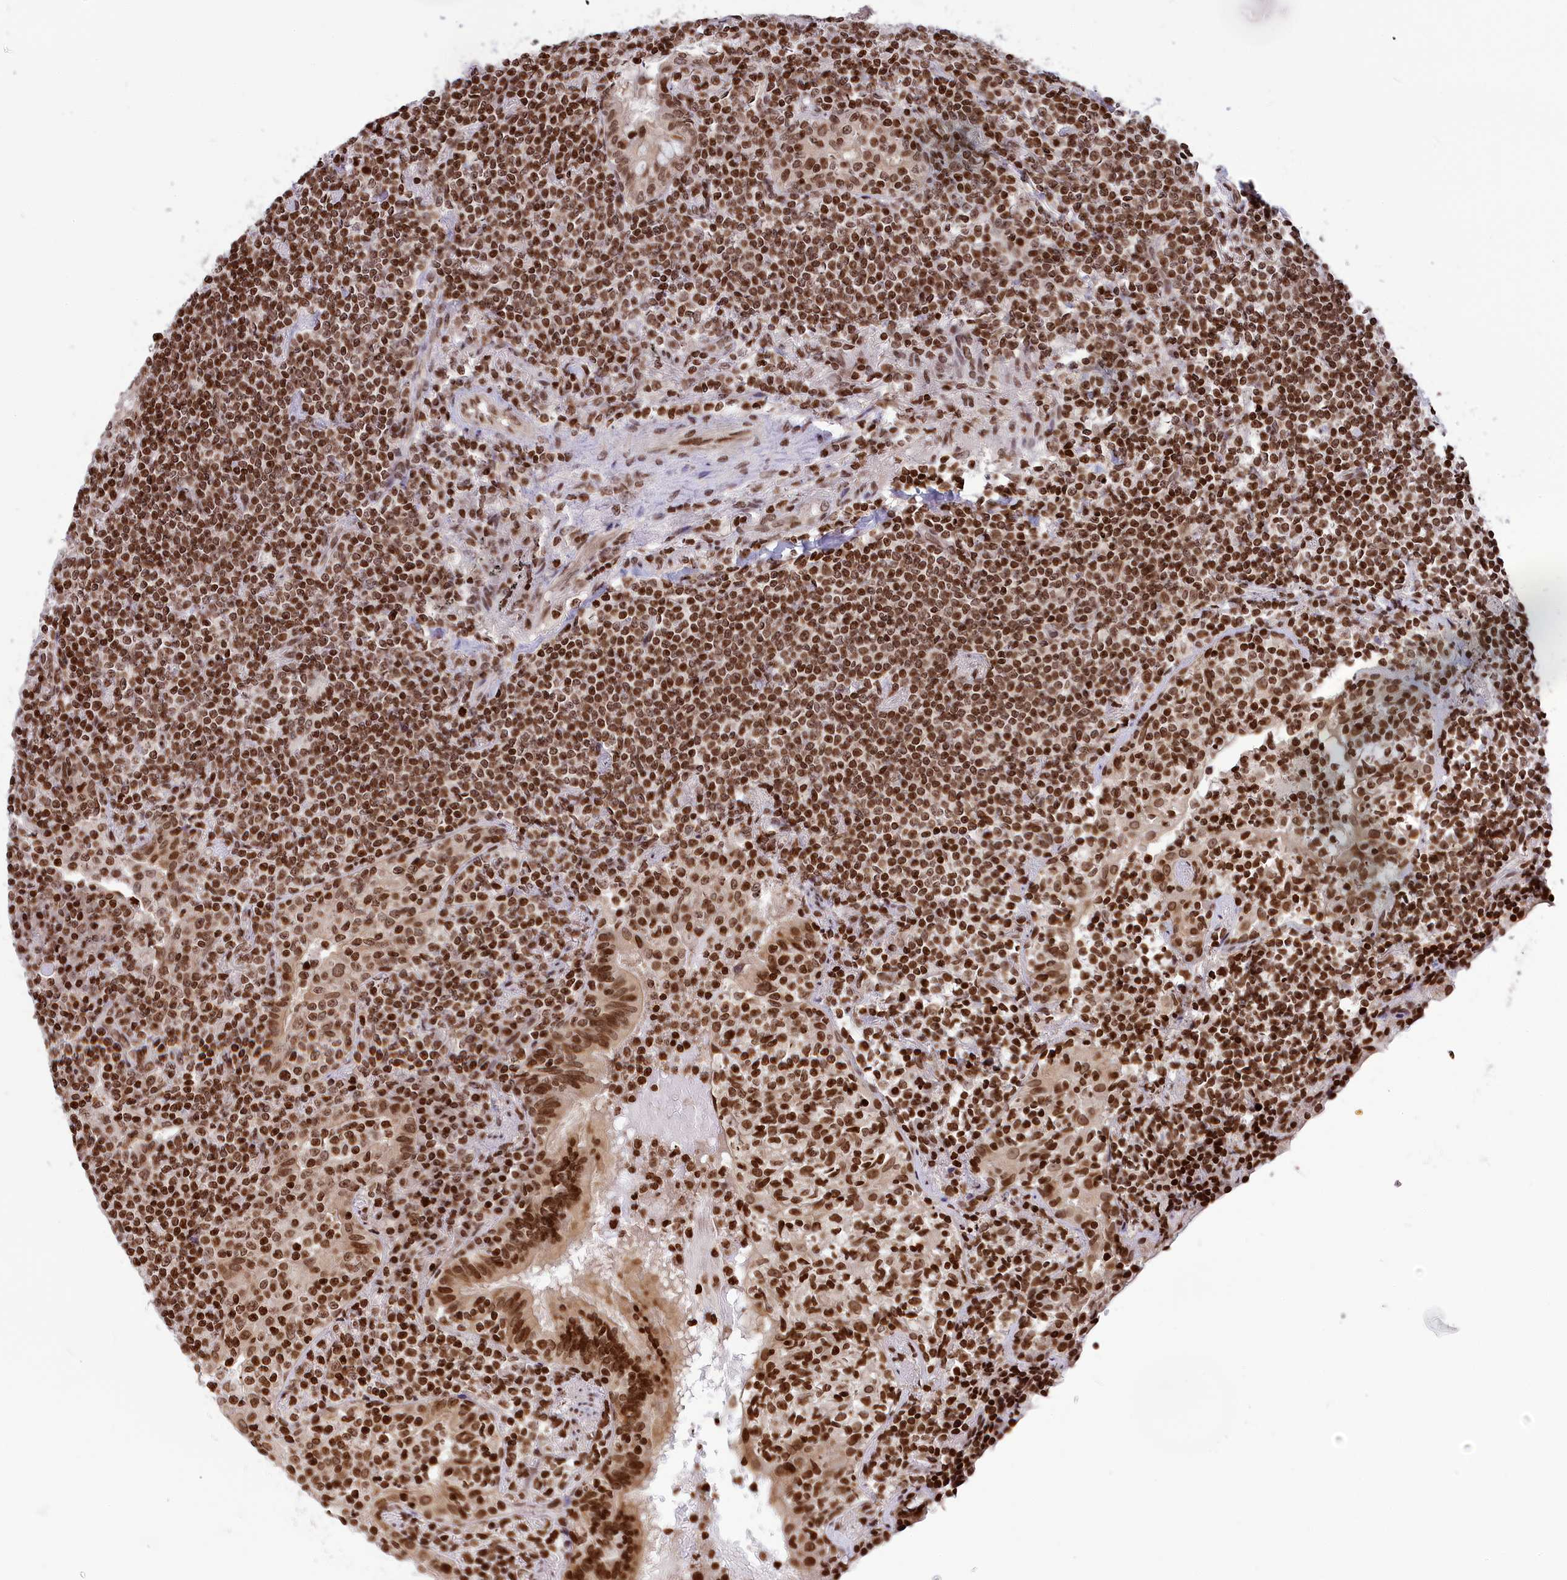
{"staining": {"intensity": "strong", "quantity": ">75%", "location": "nuclear"}, "tissue": "lymphoma", "cell_type": "Tumor cells", "image_type": "cancer", "snomed": [{"axis": "morphology", "description": "Malignant lymphoma, non-Hodgkin's type, Low grade"}, {"axis": "topography", "description": "Lung"}], "caption": "Strong nuclear protein expression is identified in approximately >75% of tumor cells in lymphoma.", "gene": "TET2", "patient": {"sex": "female", "age": 71}}